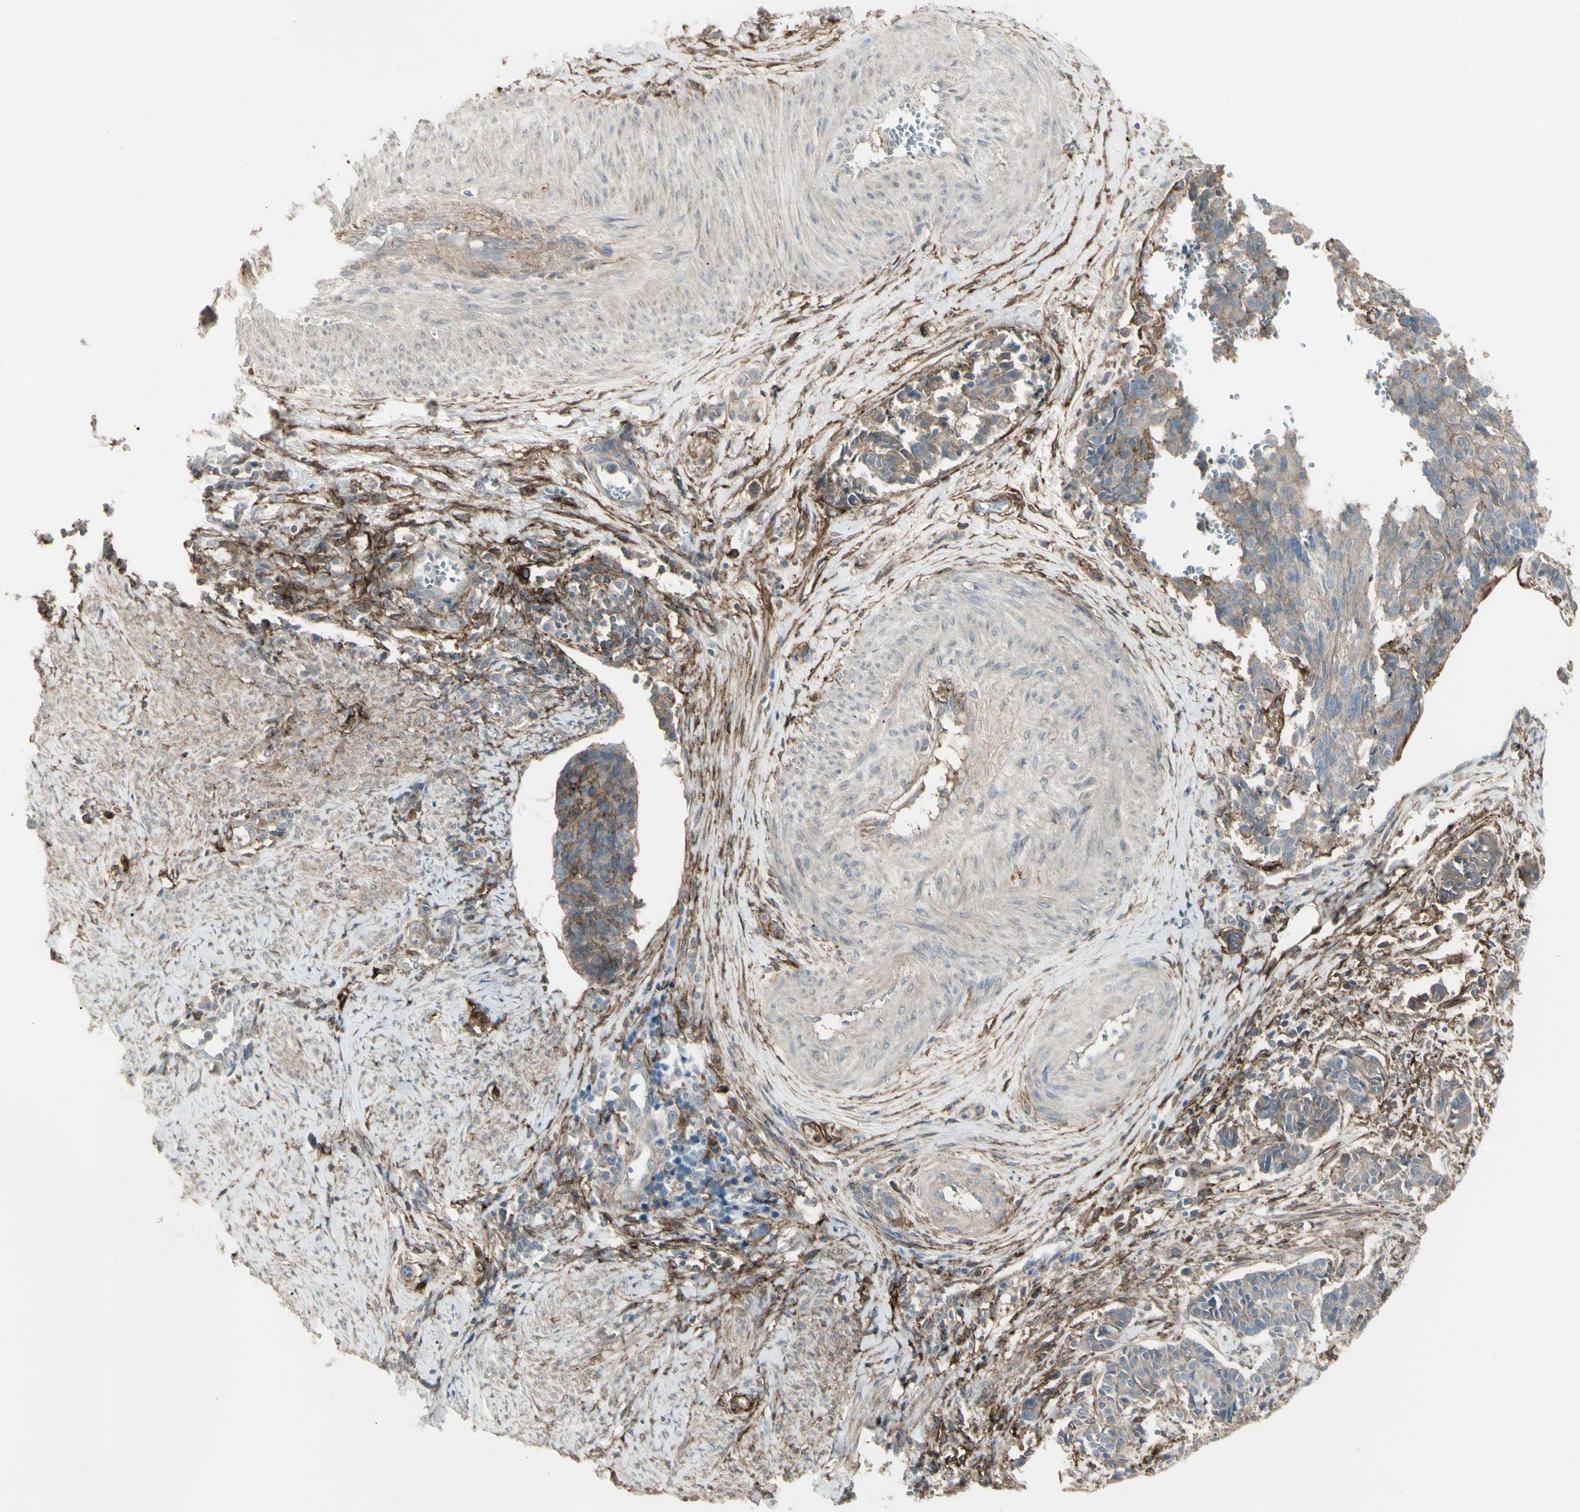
{"staining": {"intensity": "weak", "quantity": ">75%", "location": "cytoplasmic/membranous"}, "tissue": "cervical cancer", "cell_type": "Tumor cells", "image_type": "cancer", "snomed": [{"axis": "morphology", "description": "Normal tissue, NOS"}, {"axis": "morphology", "description": "Squamous cell carcinoma, NOS"}, {"axis": "topography", "description": "Cervix"}], "caption": "A brown stain labels weak cytoplasmic/membranous positivity of a protein in human cervical cancer tumor cells. The protein of interest is shown in brown color, while the nuclei are stained blue.", "gene": "CD276", "patient": {"sex": "female", "age": 35}}